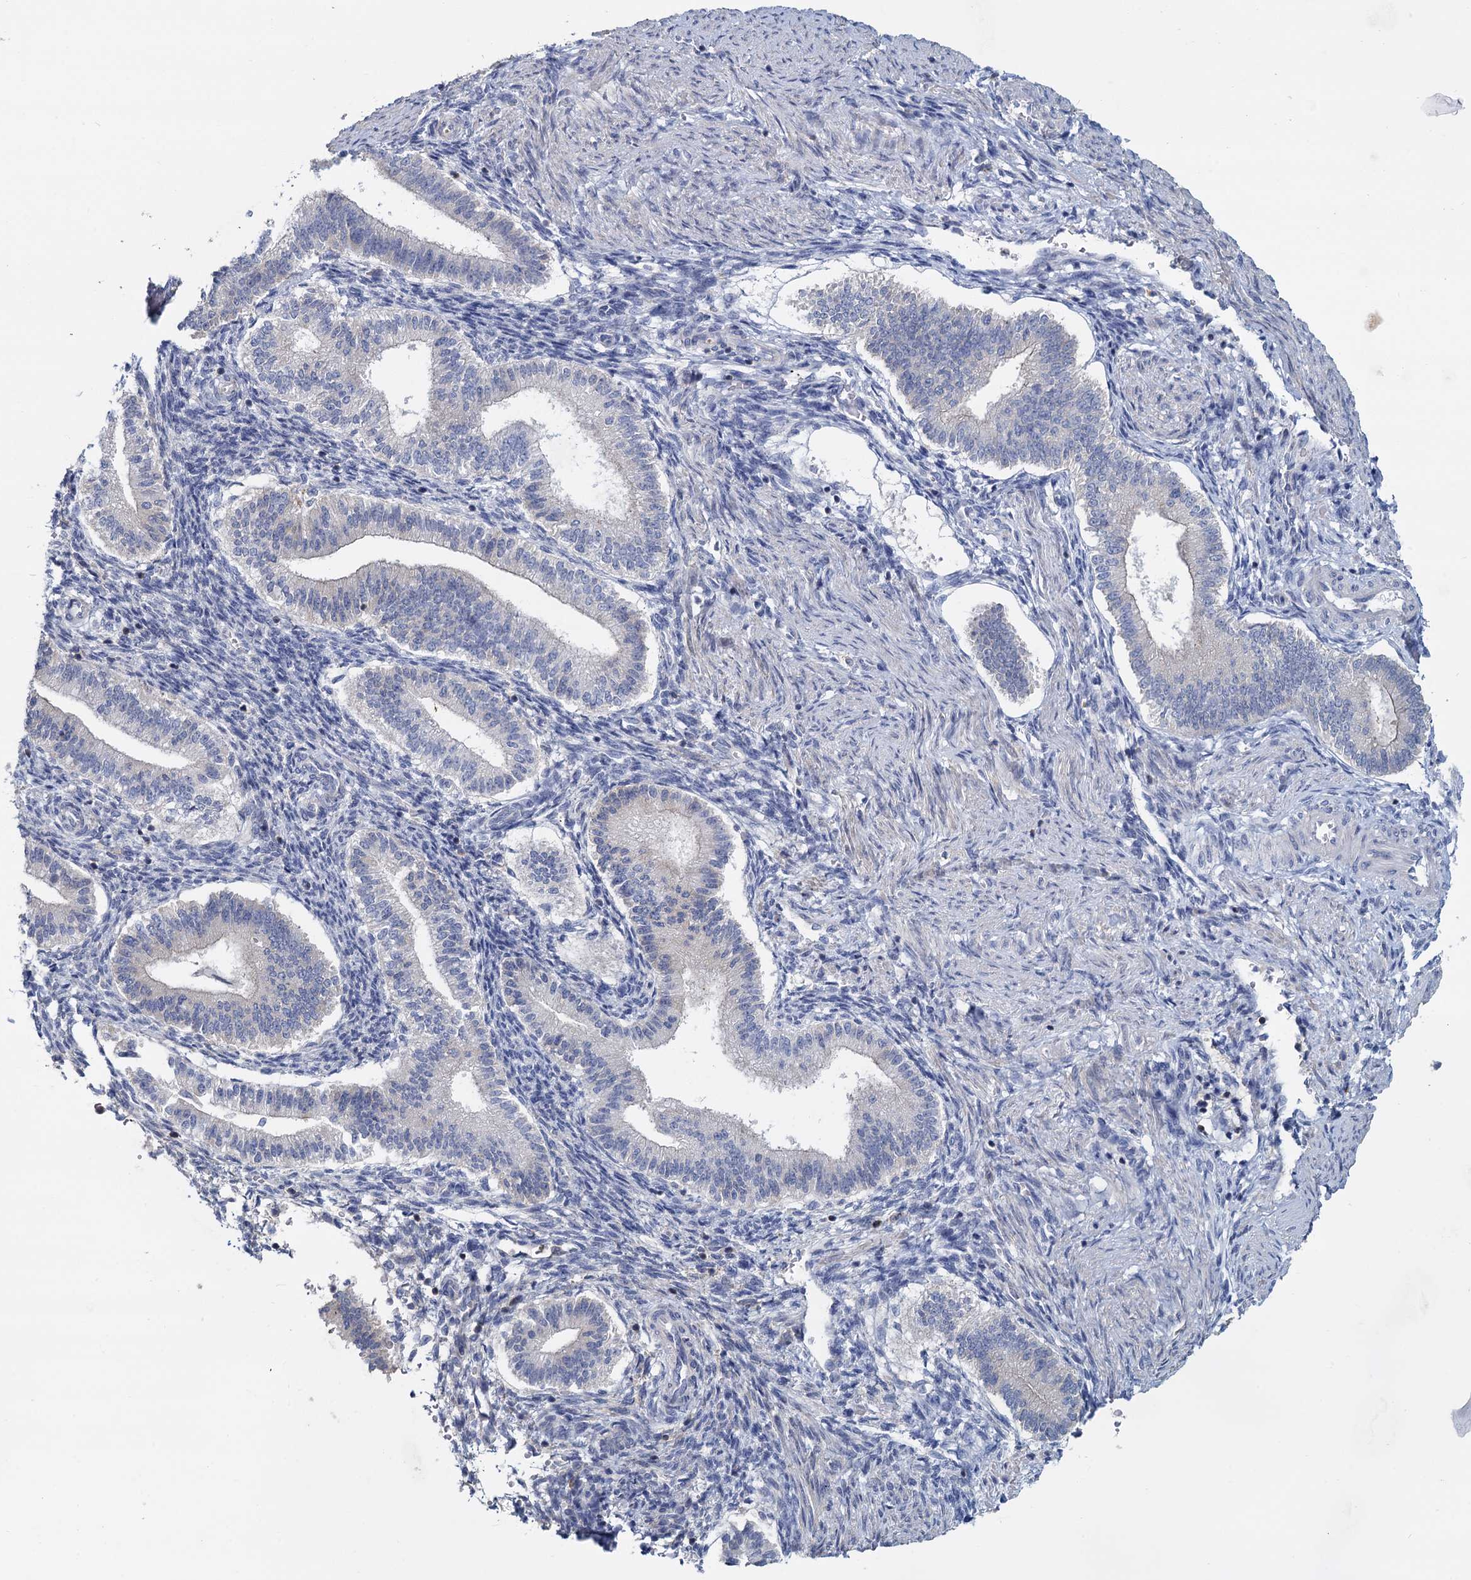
{"staining": {"intensity": "negative", "quantity": "none", "location": "none"}, "tissue": "endometrium", "cell_type": "Cells in endometrial stroma", "image_type": "normal", "snomed": [{"axis": "morphology", "description": "Normal tissue, NOS"}, {"axis": "topography", "description": "Endometrium"}], "caption": "A high-resolution histopathology image shows immunohistochemistry (IHC) staining of normal endometrium, which demonstrates no significant expression in cells in endometrial stroma.", "gene": "ACSM3", "patient": {"sex": "female", "age": 25}}